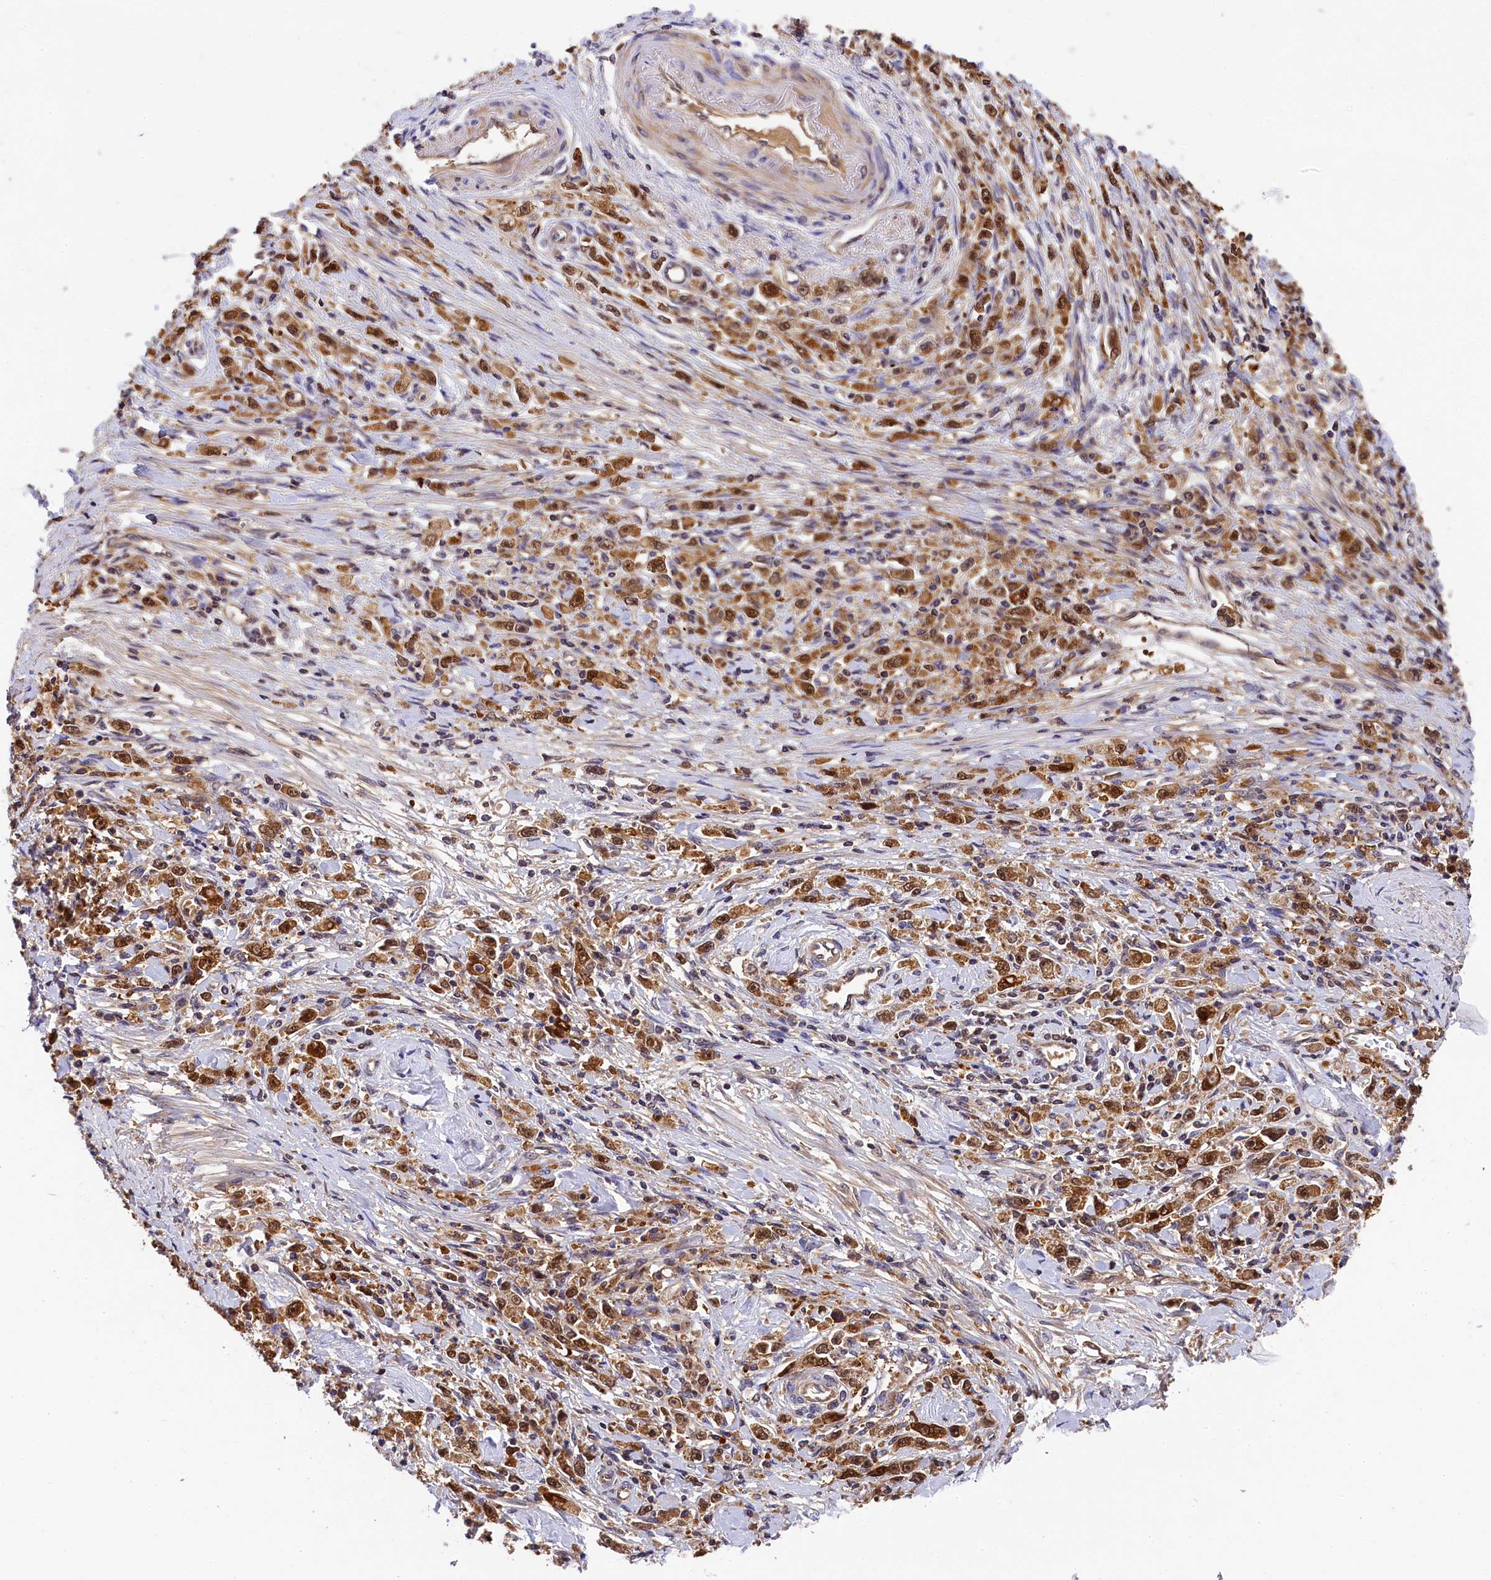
{"staining": {"intensity": "moderate", "quantity": ">75%", "location": "cytoplasmic/membranous,nuclear"}, "tissue": "stomach cancer", "cell_type": "Tumor cells", "image_type": "cancer", "snomed": [{"axis": "morphology", "description": "Adenocarcinoma, NOS"}, {"axis": "topography", "description": "Stomach"}], "caption": "IHC image of human stomach cancer stained for a protein (brown), which displays medium levels of moderate cytoplasmic/membranous and nuclear staining in approximately >75% of tumor cells.", "gene": "EIF6", "patient": {"sex": "female", "age": 59}}